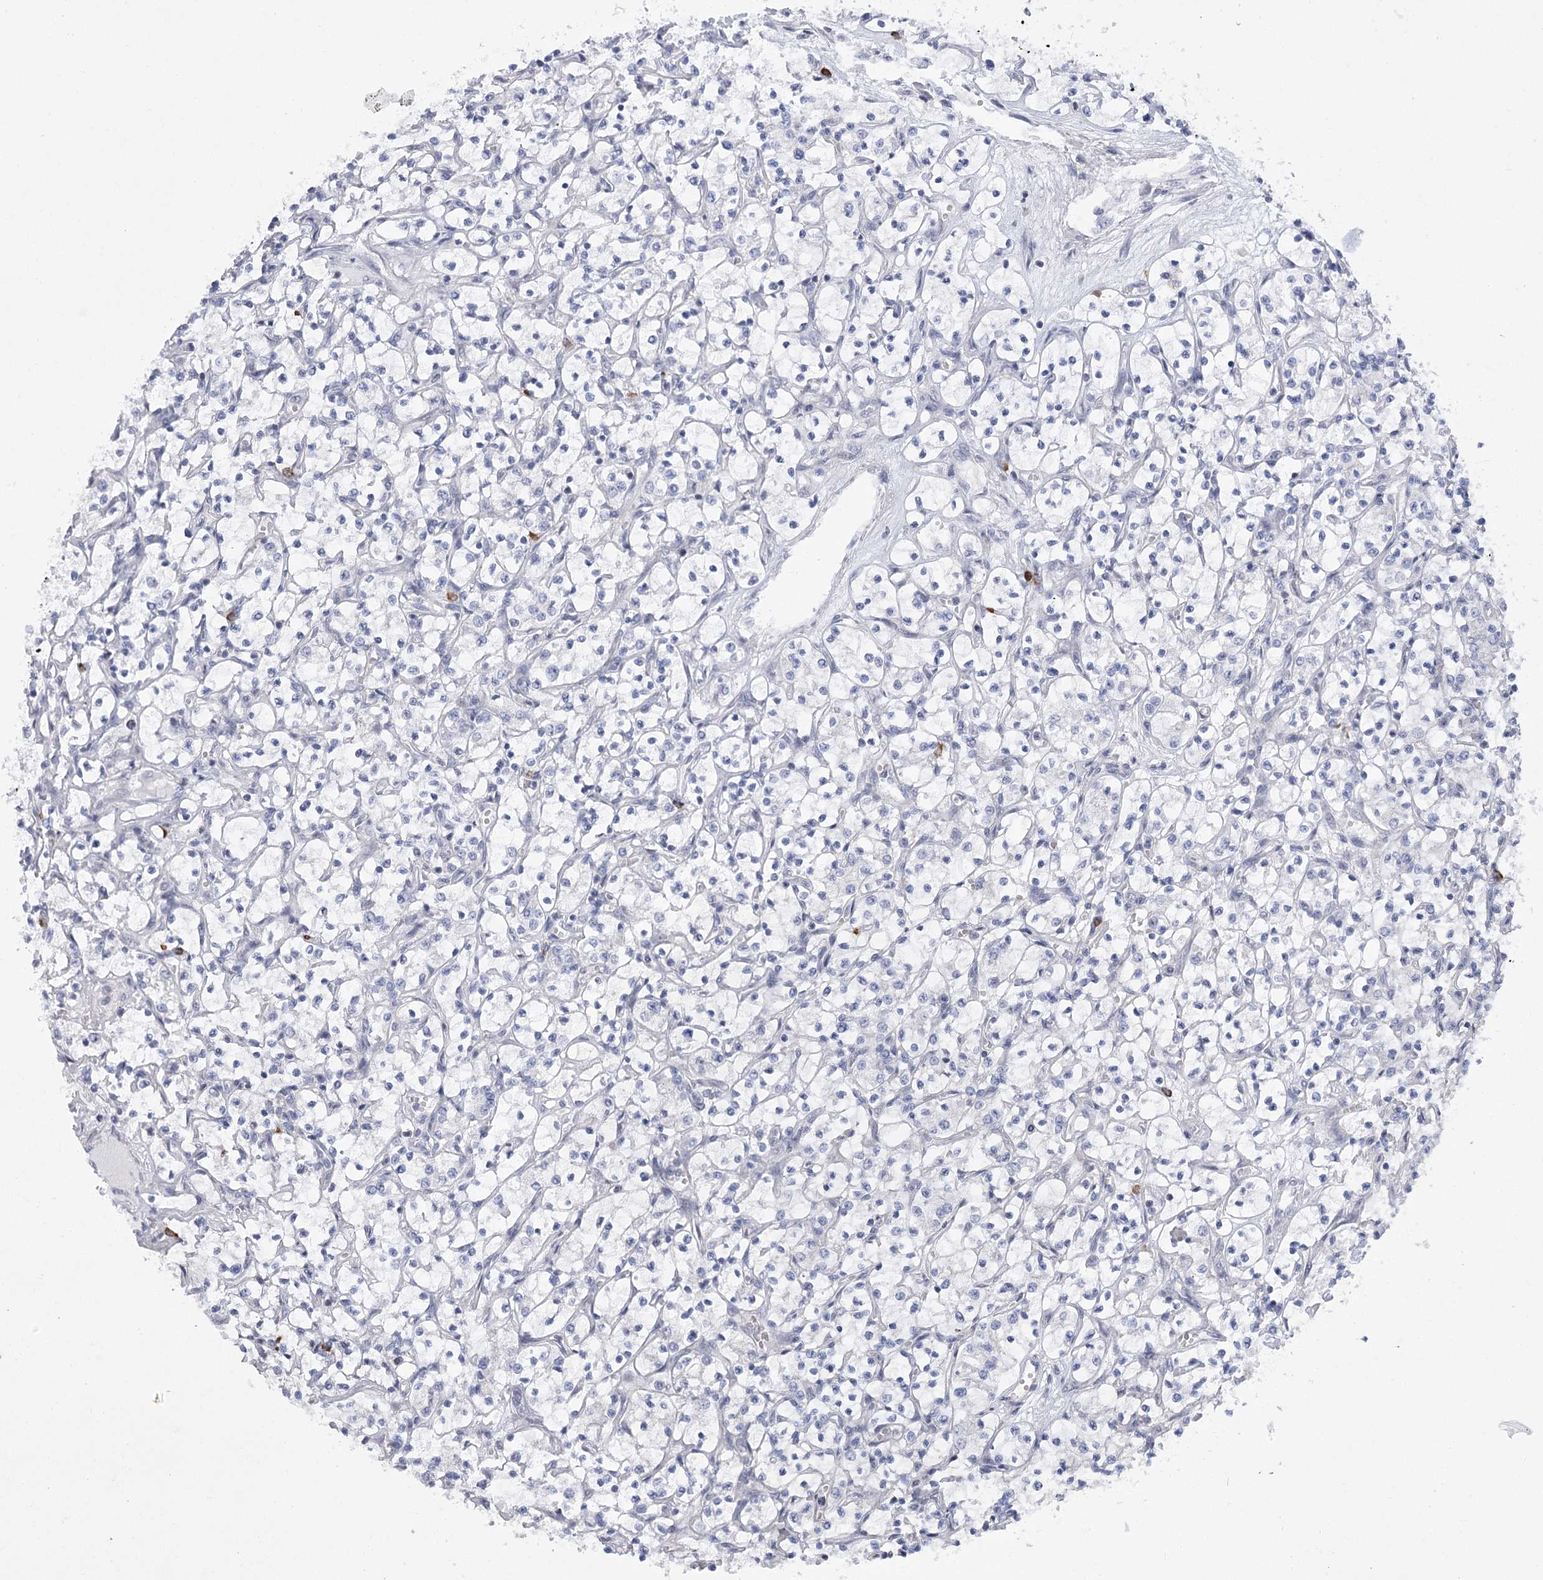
{"staining": {"intensity": "negative", "quantity": "none", "location": "none"}, "tissue": "renal cancer", "cell_type": "Tumor cells", "image_type": "cancer", "snomed": [{"axis": "morphology", "description": "Adenocarcinoma, NOS"}, {"axis": "topography", "description": "Kidney"}], "caption": "High power microscopy photomicrograph of an immunohistochemistry (IHC) micrograph of renal cancer (adenocarcinoma), revealing no significant staining in tumor cells.", "gene": "FAM76B", "patient": {"sex": "female", "age": 69}}